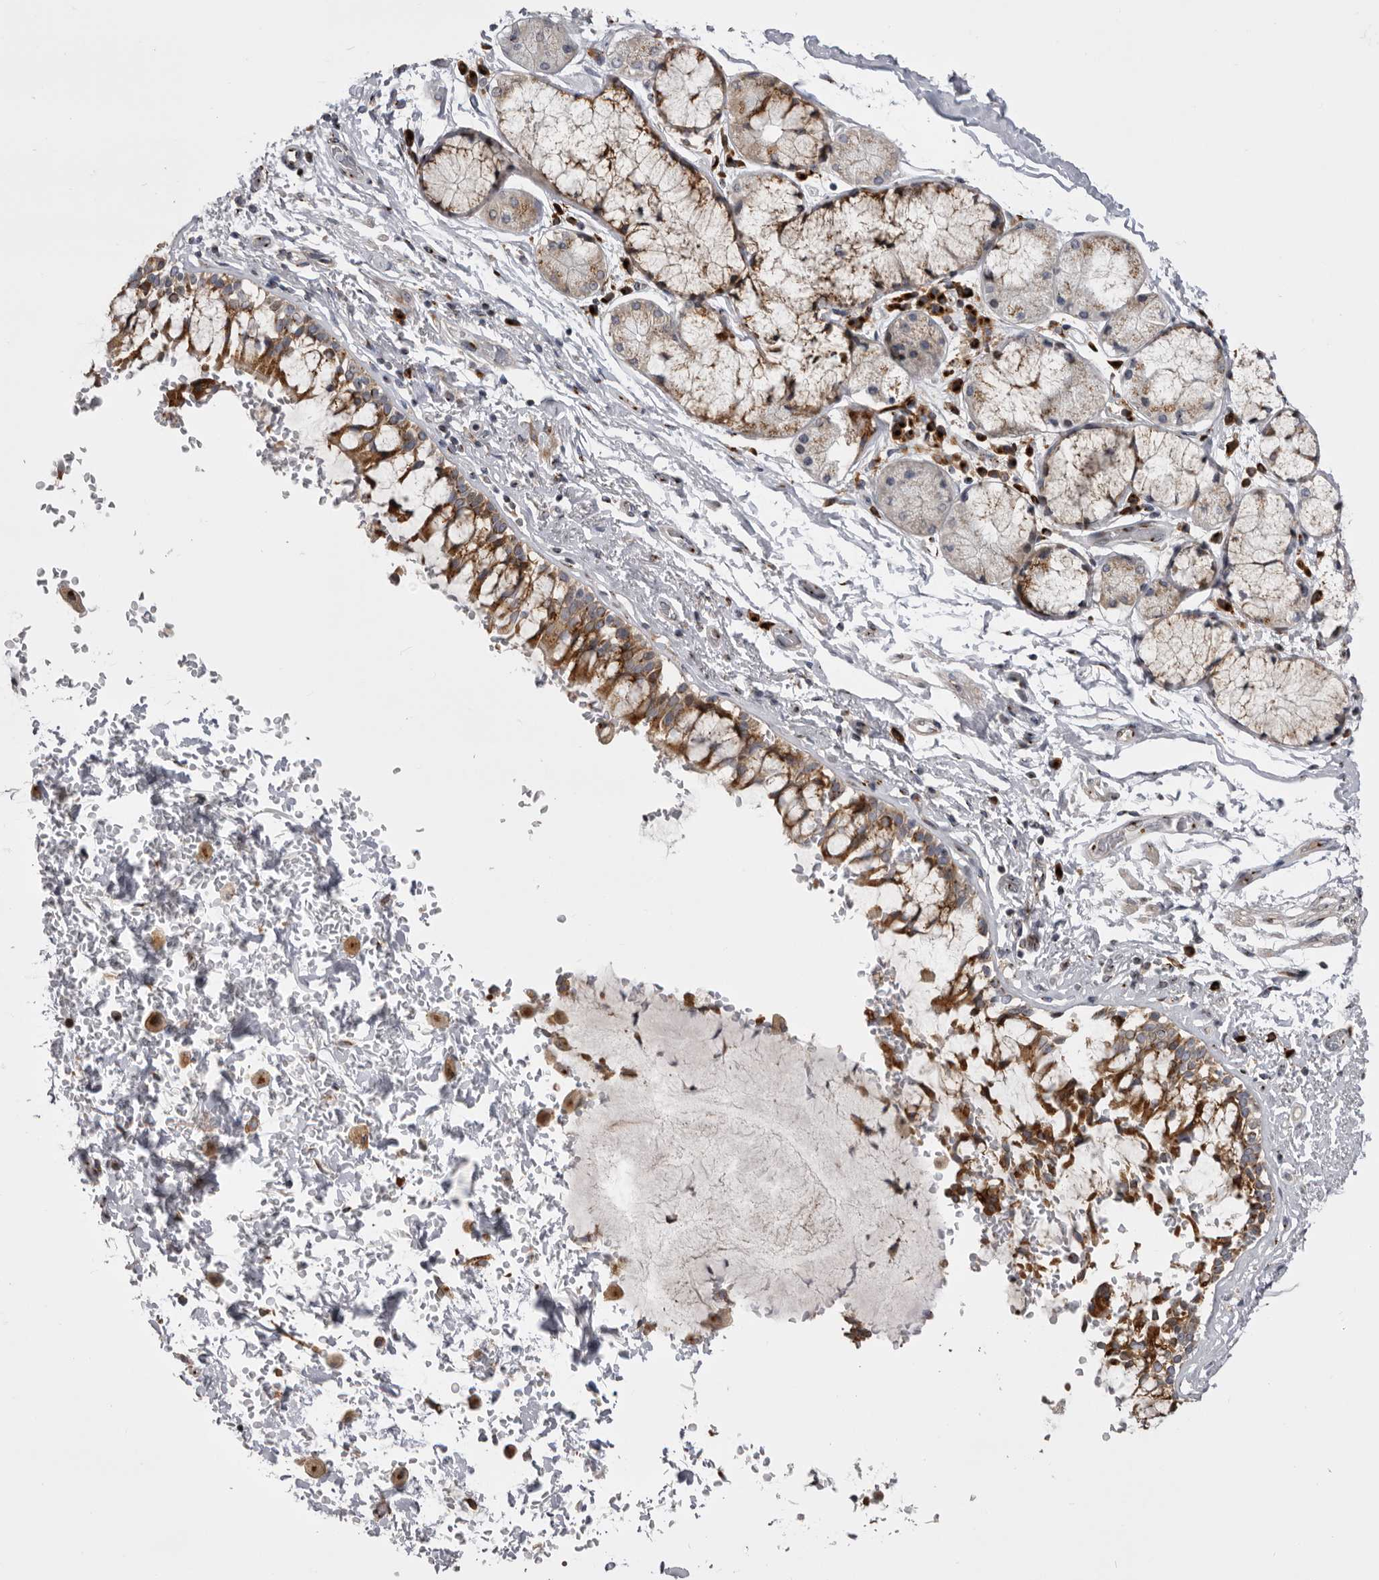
{"staining": {"intensity": "moderate", "quantity": ">75%", "location": "cytoplasmic/membranous"}, "tissue": "bronchus", "cell_type": "Respiratory epithelial cells", "image_type": "normal", "snomed": [{"axis": "morphology", "description": "Normal tissue, NOS"}, {"axis": "morphology", "description": "Inflammation, NOS"}, {"axis": "topography", "description": "Cartilage tissue"}, {"axis": "topography", "description": "Bronchus"}, {"axis": "topography", "description": "Lung"}], "caption": "Respiratory epithelial cells show medium levels of moderate cytoplasmic/membranous positivity in about >75% of cells in unremarkable human bronchus.", "gene": "WDR47", "patient": {"sex": "female", "age": 64}}